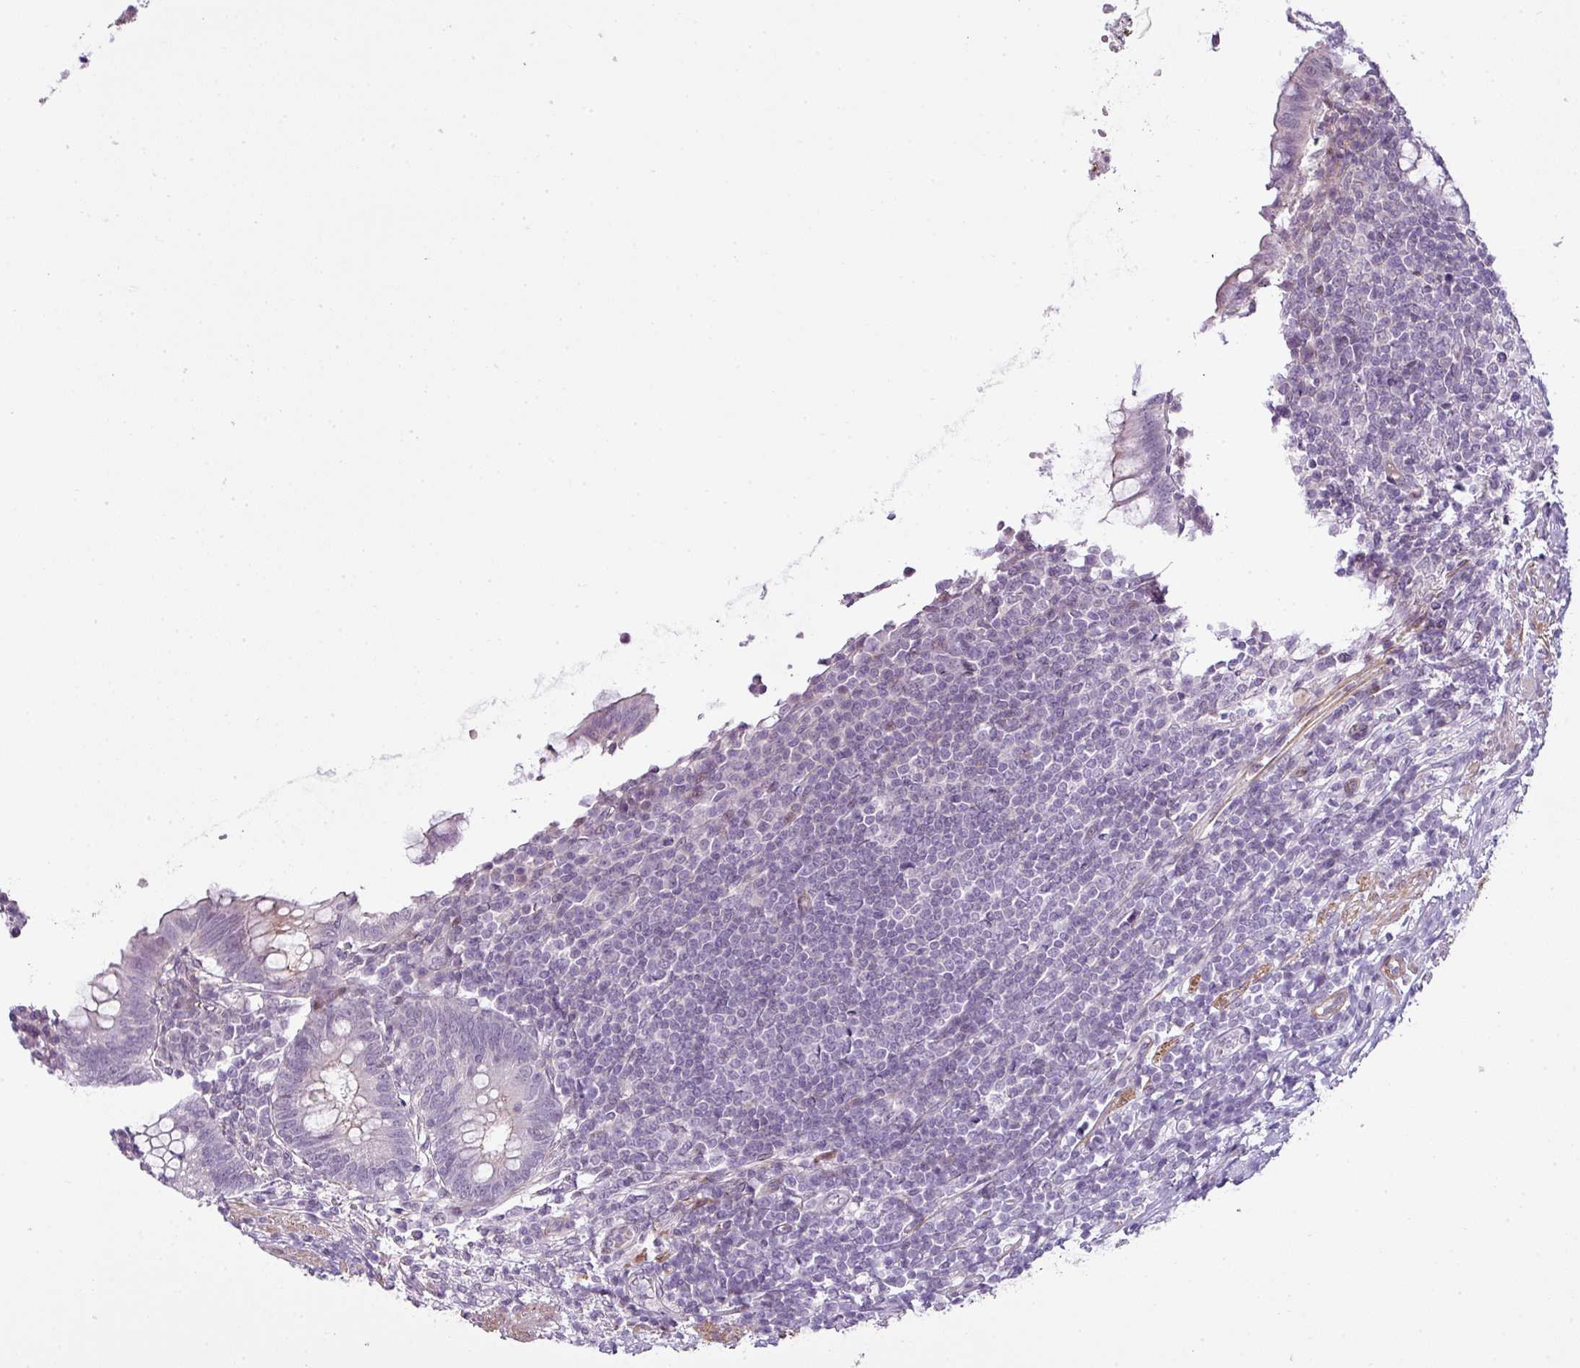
{"staining": {"intensity": "negative", "quantity": "none", "location": "none"}, "tissue": "appendix", "cell_type": "Glandular cells", "image_type": "normal", "snomed": [{"axis": "morphology", "description": "Normal tissue, NOS"}, {"axis": "topography", "description": "Appendix"}], "caption": "DAB (3,3'-diaminobenzidine) immunohistochemical staining of unremarkable human appendix exhibits no significant staining in glandular cells.", "gene": "ZNF688", "patient": {"sex": "male", "age": 83}}